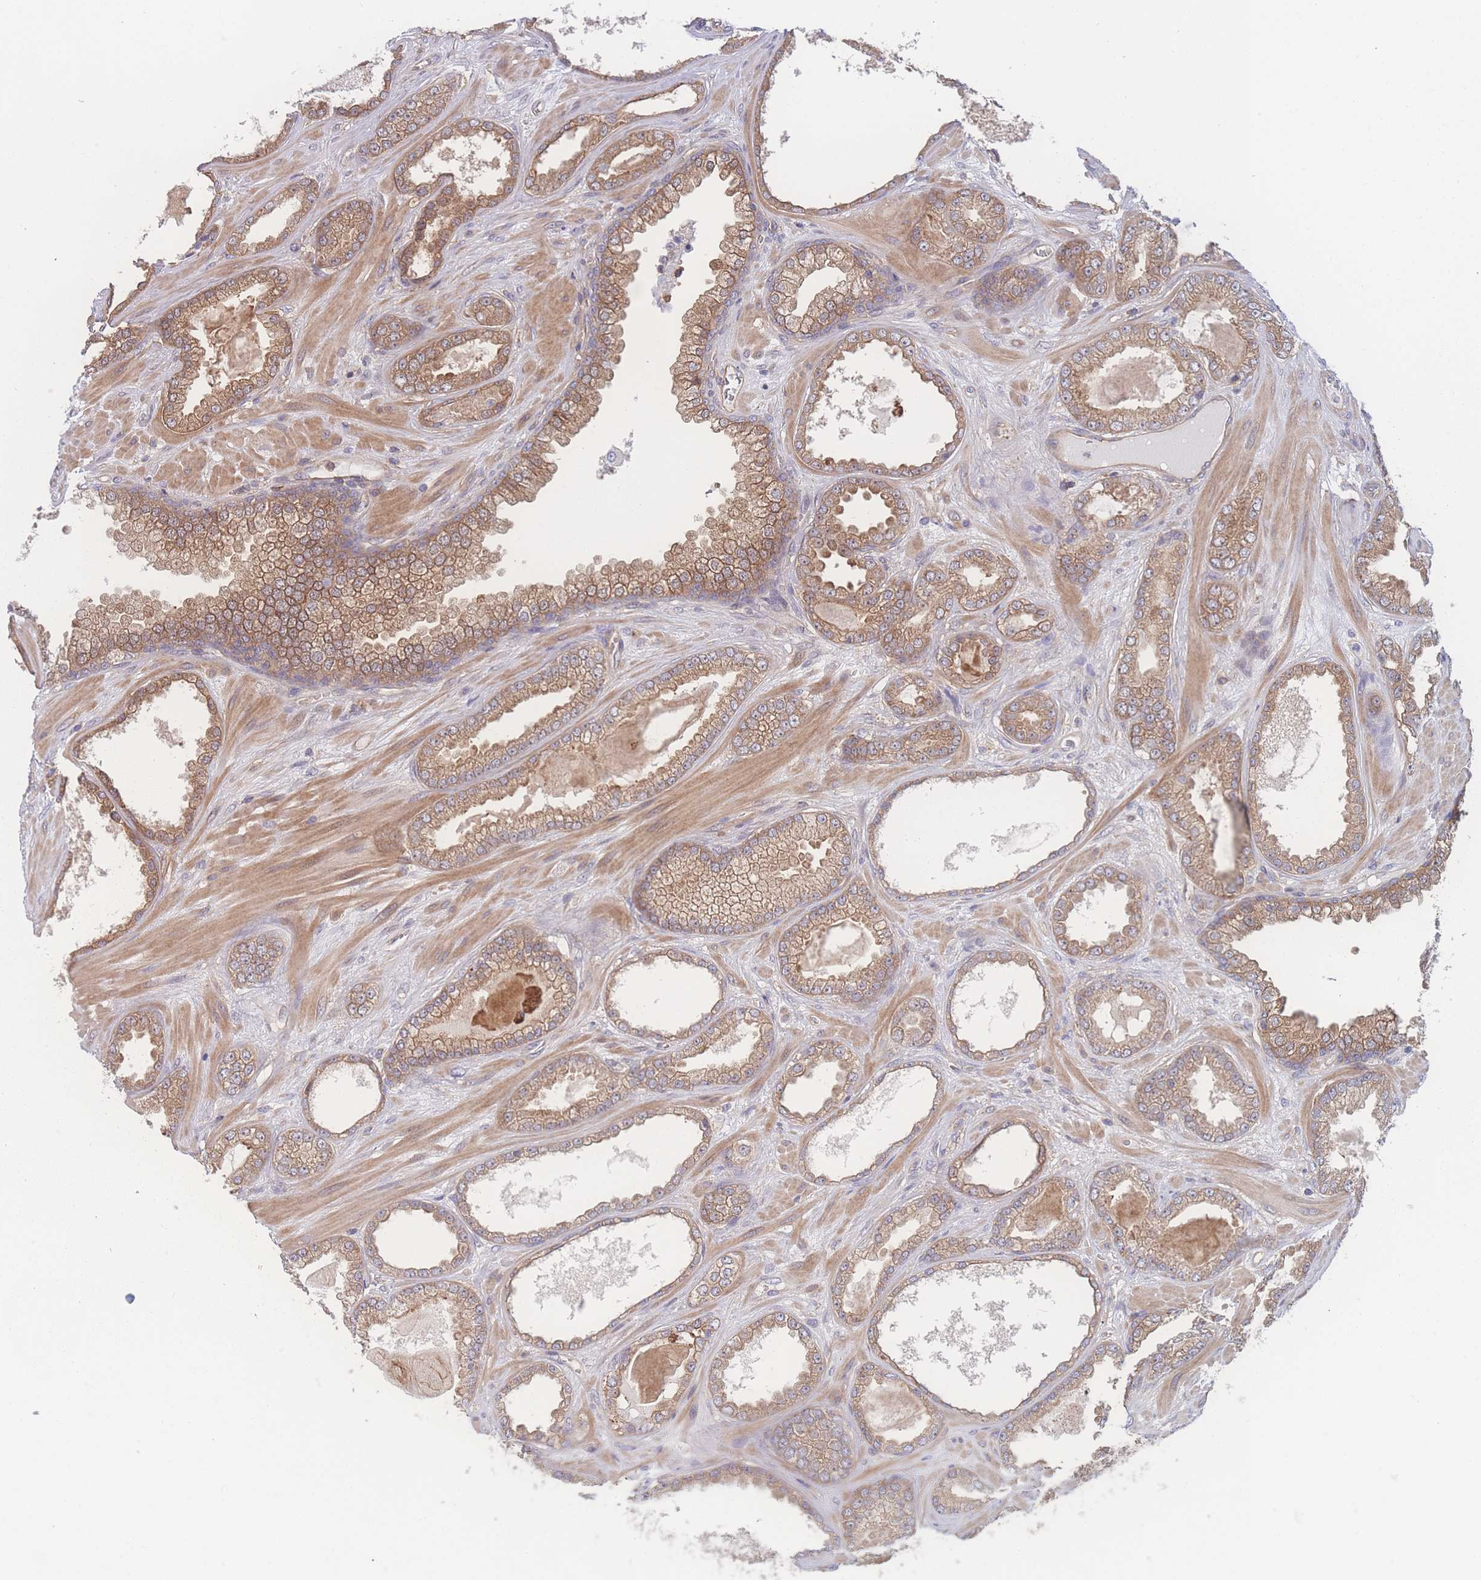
{"staining": {"intensity": "moderate", "quantity": ">75%", "location": "cytoplasmic/membranous"}, "tissue": "prostate cancer", "cell_type": "Tumor cells", "image_type": "cancer", "snomed": [{"axis": "morphology", "description": "Adenocarcinoma, Low grade"}, {"axis": "topography", "description": "Prostate"}], "caption": "A micrograph showing moderate cytoplasmic/membranous expression in approximately >75% of tumor cells in prostate adenocarcinoma (low-grade), as visualized by brown immunohistochemical staining.", "gene": "CFAP97", "patient": {"sex": "male", "age": 57}}